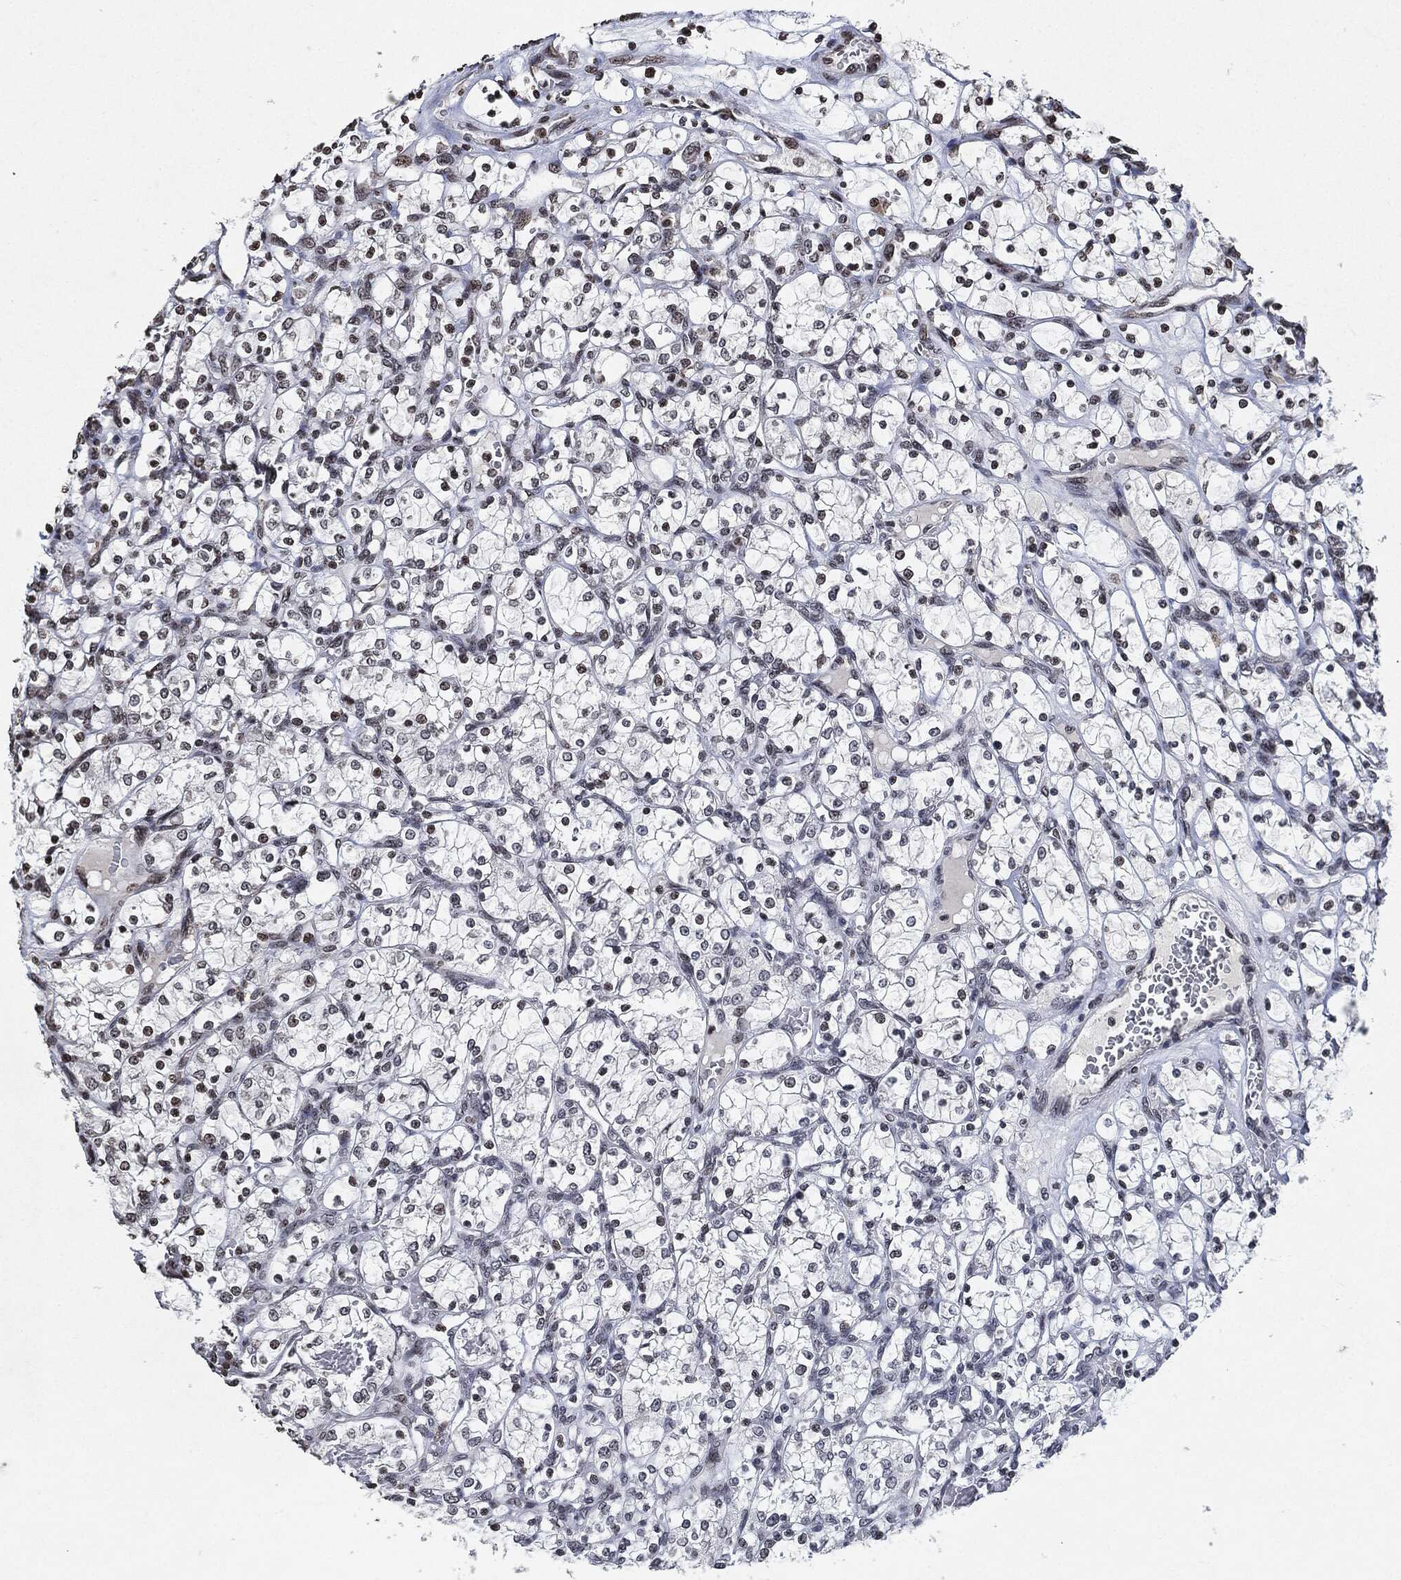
{"staining": {"intensity": "moderate", "quantity": "25%-75%", "location": "nuclear"}, "tissue": "renal cancer", "cell_type": "Tumor cells", "image_type": "cancer", "snomed": [{"axis": "morphology", "description": "Adenocarcinoma, NOS"}, {"axis": "topography", "description": "Kidney"}], "caption": "Renal adenocarcinoma was stained to show a protein in brown. There is medium levels of moderate nuclear staining in approximately 25%-75% of tumor cells.", "gene": "JUN", "patient": {"sex": "female", "age": 69}}